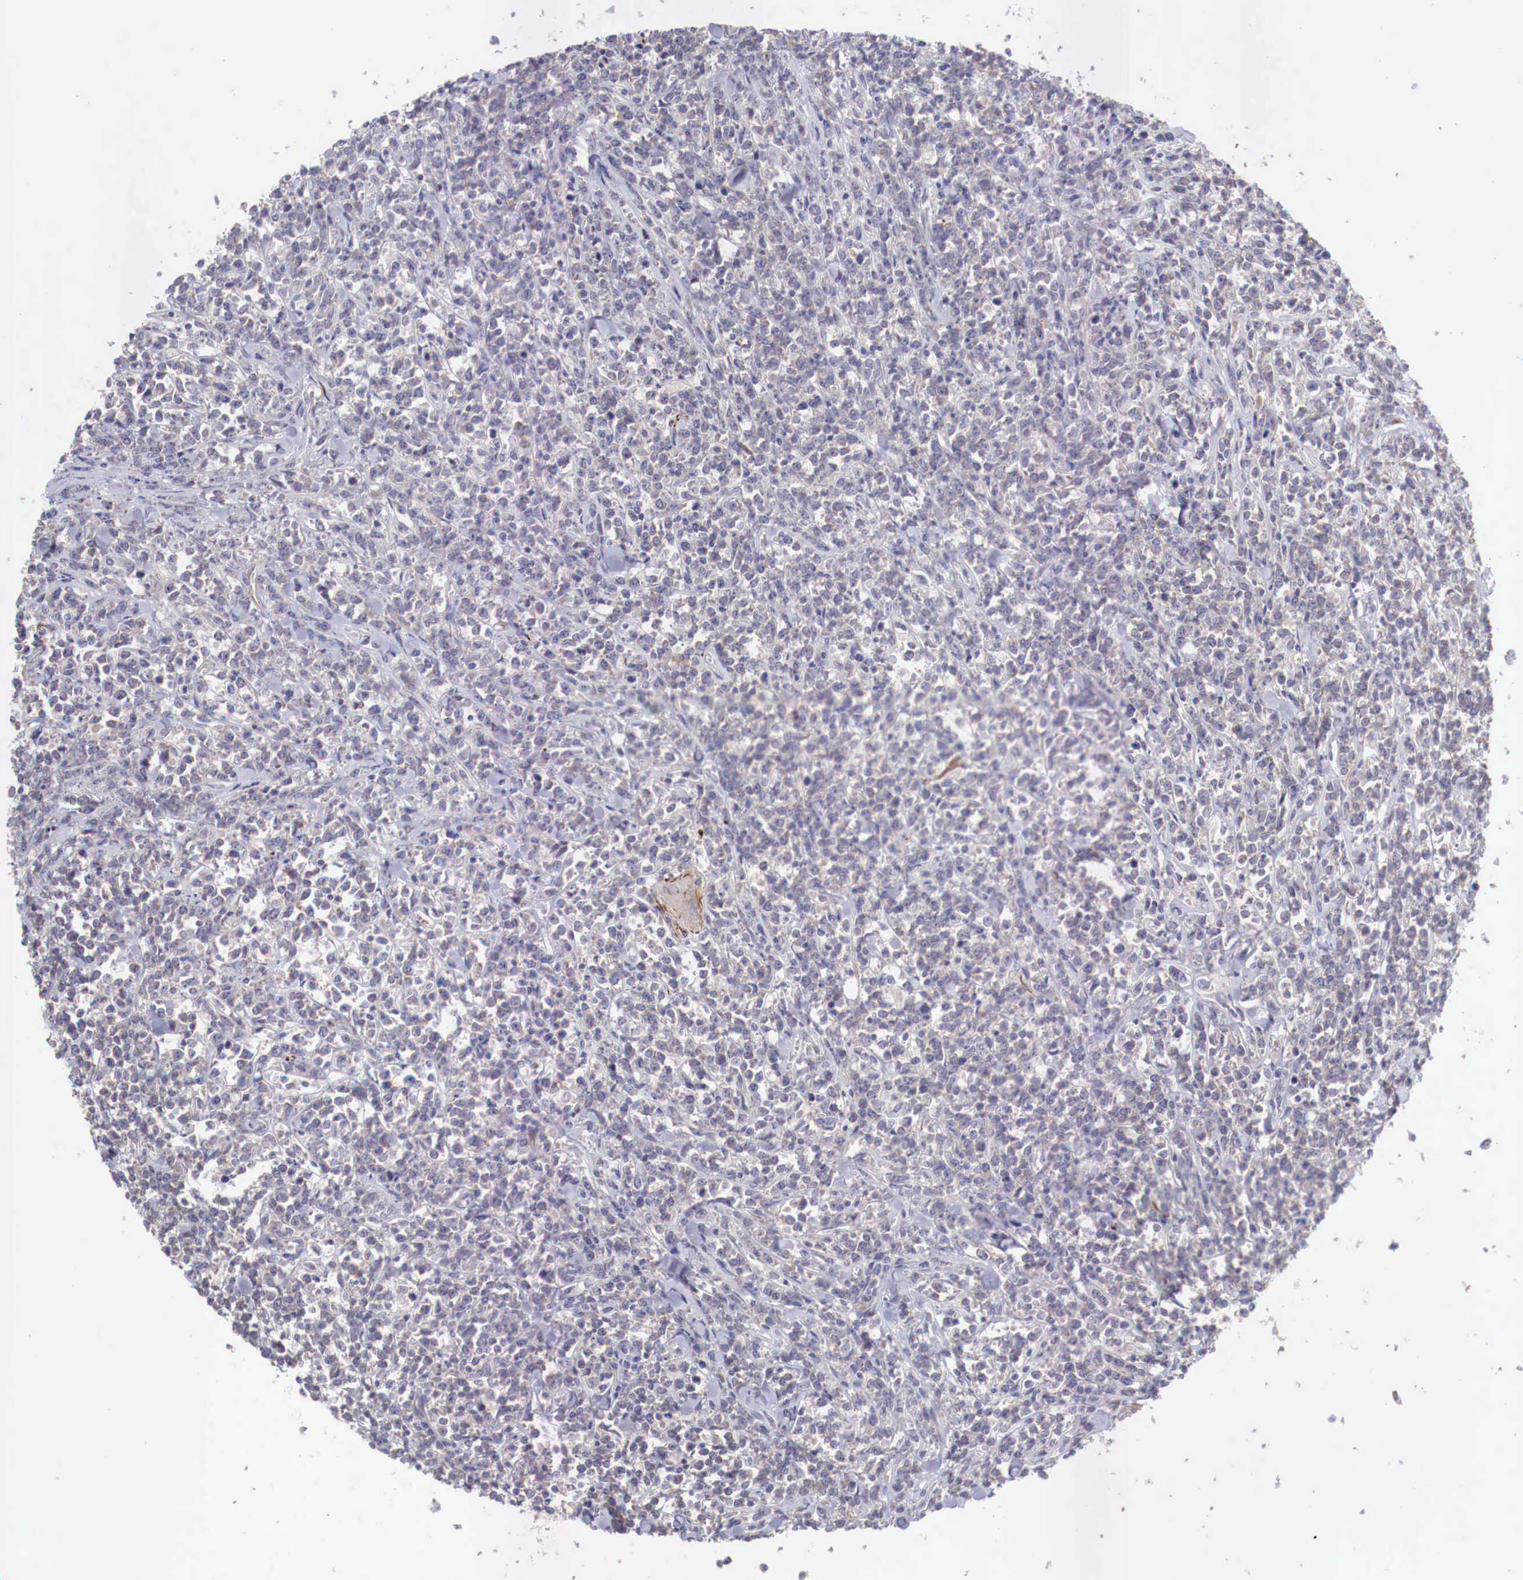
{"staining": {"intensity": "negative", "quantity": "none", "location": "none"}, "tissue": "lymphoma", "cell_type": "Tumor cells", "image_type": "cancer", "snomed": [{"axis": "morphology", "description": "Malignant lymphoma, non-Hodgkin's type, High grade"}, {"axis": "topography", "description": "Small intestine"}, {"axis": "topography", "description": "Colon"}], "caption": "An immunohistochemistry photomicrograph of malignant lymphoma, non-Hodgkin's type (high-grade) is shown. There is no staining in tumor cells of malignant lymphoma, non-Hodgkin's type (high-grade). Brightfield microscopy of immunohistochemistry stained with DAB (brown) and hematoxylin (blue), captured at high magnification.", "gene": "WT1", "patient": {"sex": "male", "age": 8}}